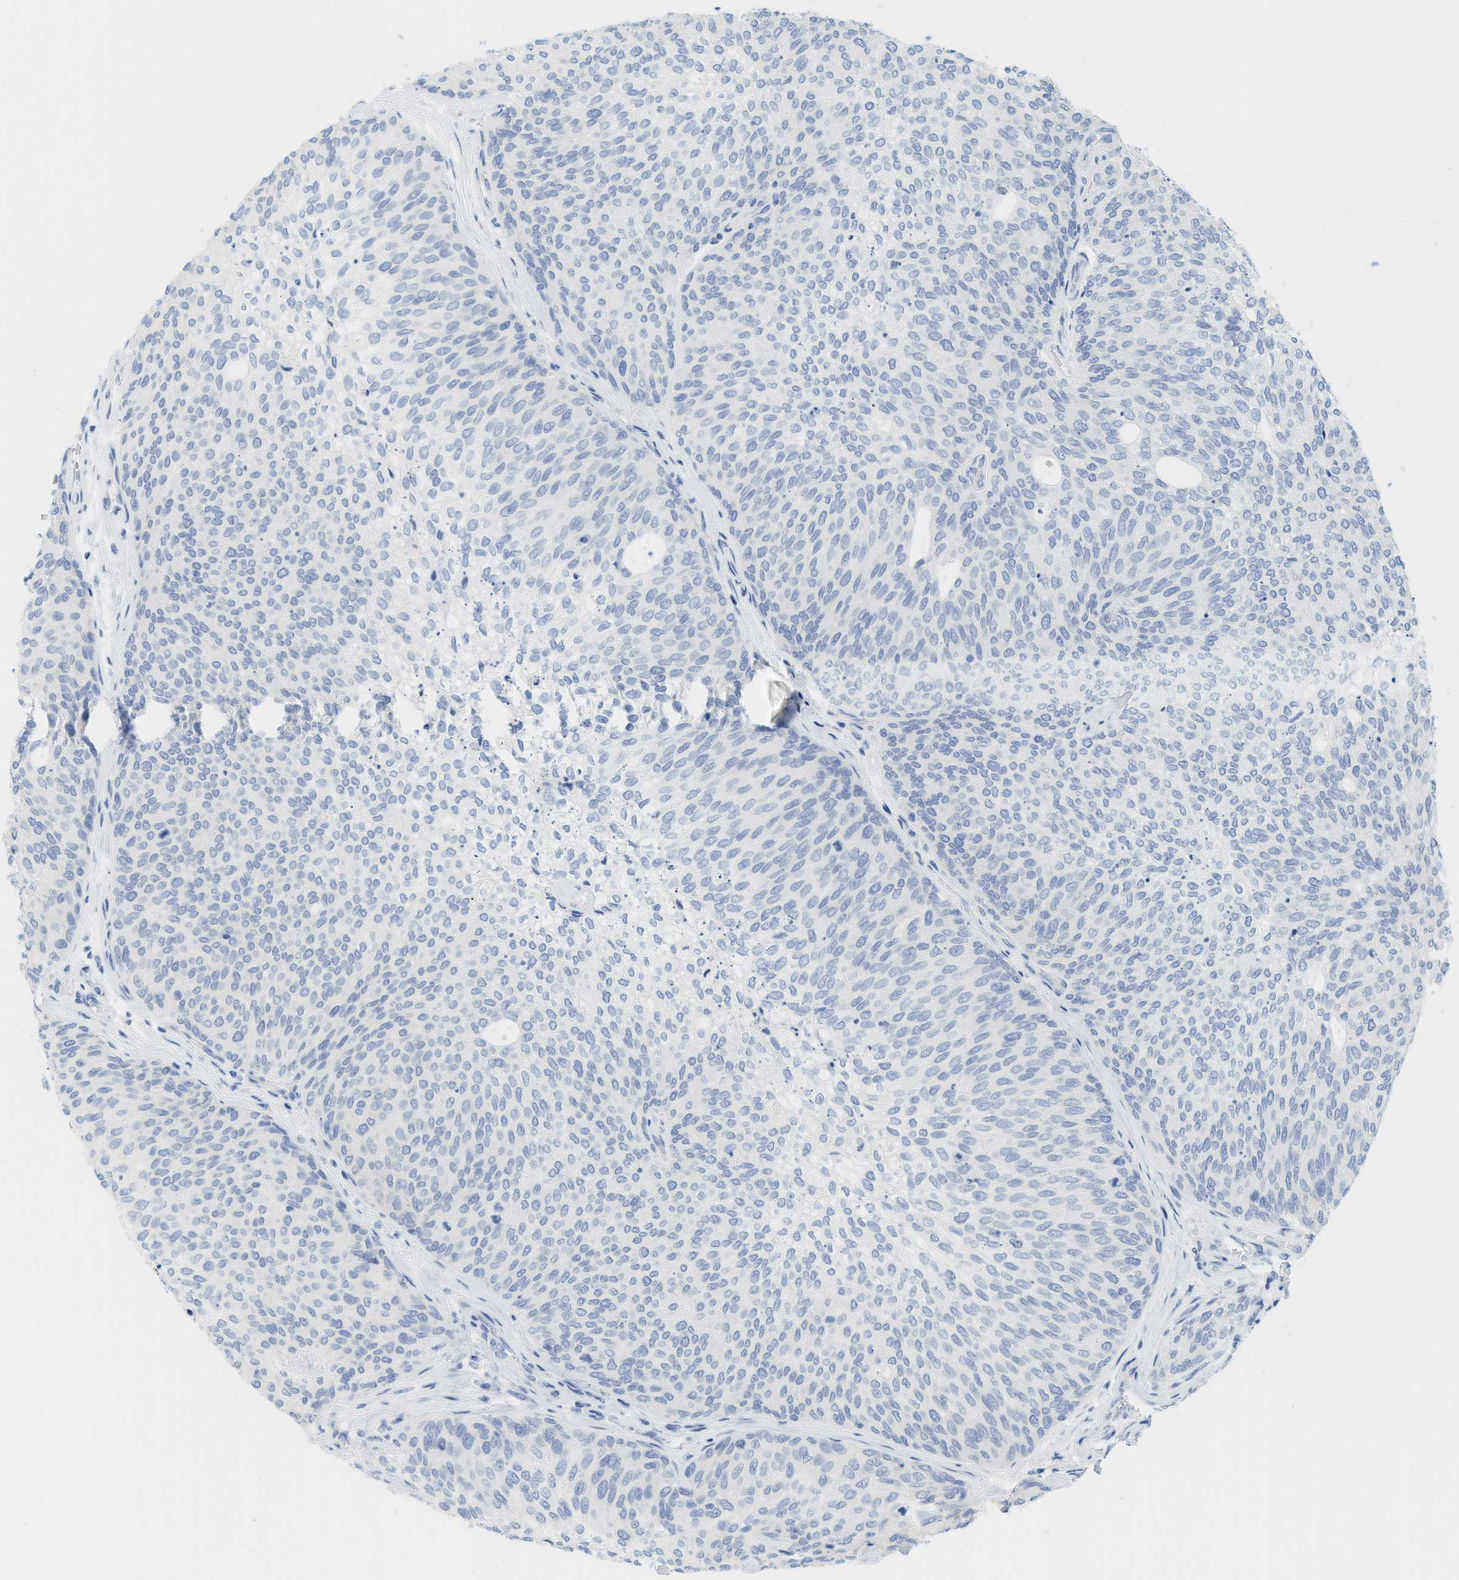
{"staining": {"intensity": "negative", "quantity": "none", "location": "none"}, "tissue": "urothelial cancer", "cell_type": "Tumor cells", "image_type": "cancer", "snomed": [{"axis": "morphology", "description": "Urothelial carcinoma, Low grade"}, {"axis": "topography", "description": "Urinary bladder"}], "caption": "Urothelial cancer was stained to show a protein in brown. There is no significant expression in tumor cells.", "gene": "PAPPA", "patient": {"sex": "female", "age": 79}}